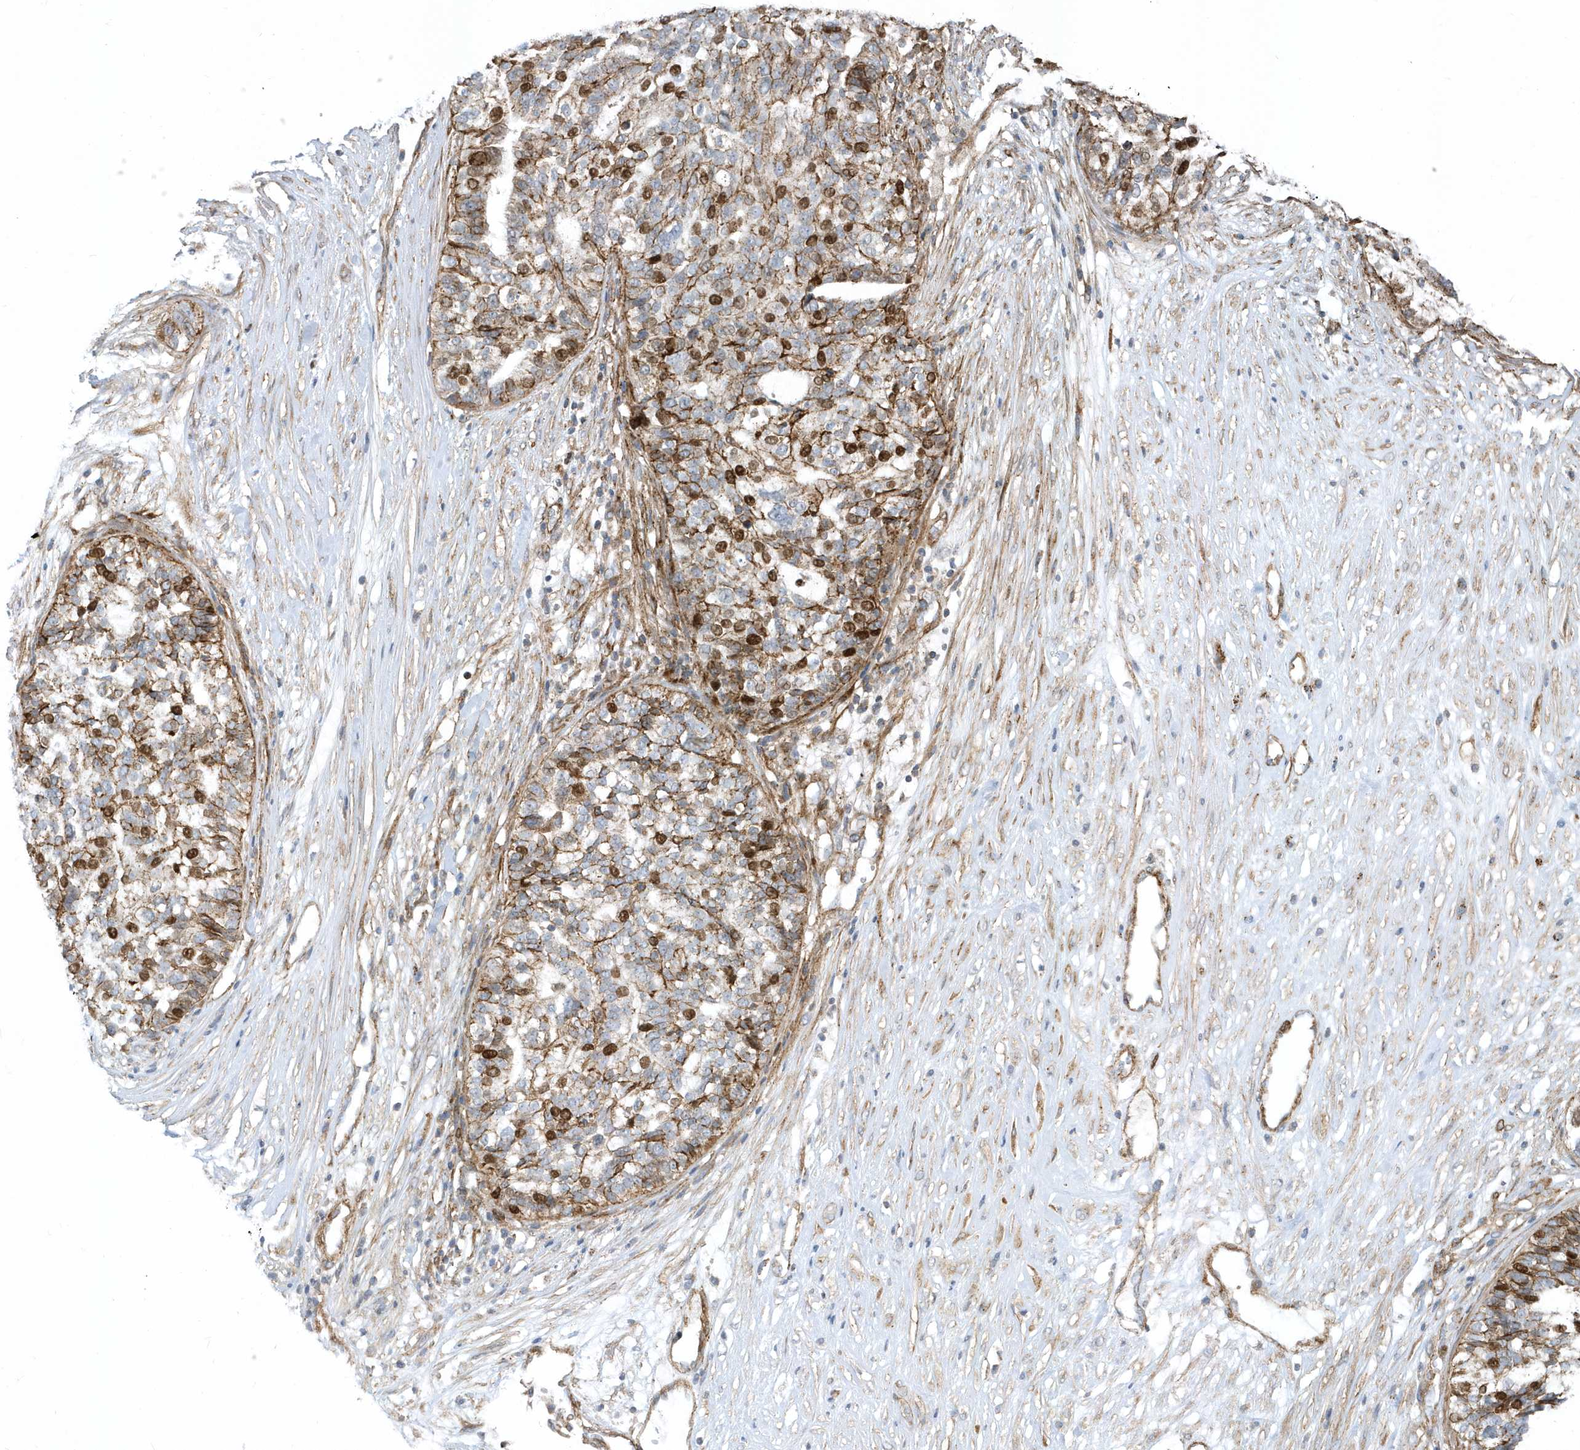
{"staining": {"intensity": "moderate", "quantity": ">75%", "location": "cytoplasmic/membranous,nuclear"}, "tissue": "ovarian cancer", "cell_type": "Tumor cells", "image_type": "cancer", "snomed": [{"axis": "morphology", "description": "Cystadenocarcinoma, serous, NOS"}, {"axis": "topography", "description": "Ovary"}], "caption": "A micrograph showing moderate cytoplasmic/membranous and nuclear staining in about >75% of tumor cells in ovarian cancer, as visualized by brown immunohistochemical staining.", "gene": "HRH4", "patient": {"sex": "female", "age": 59}}